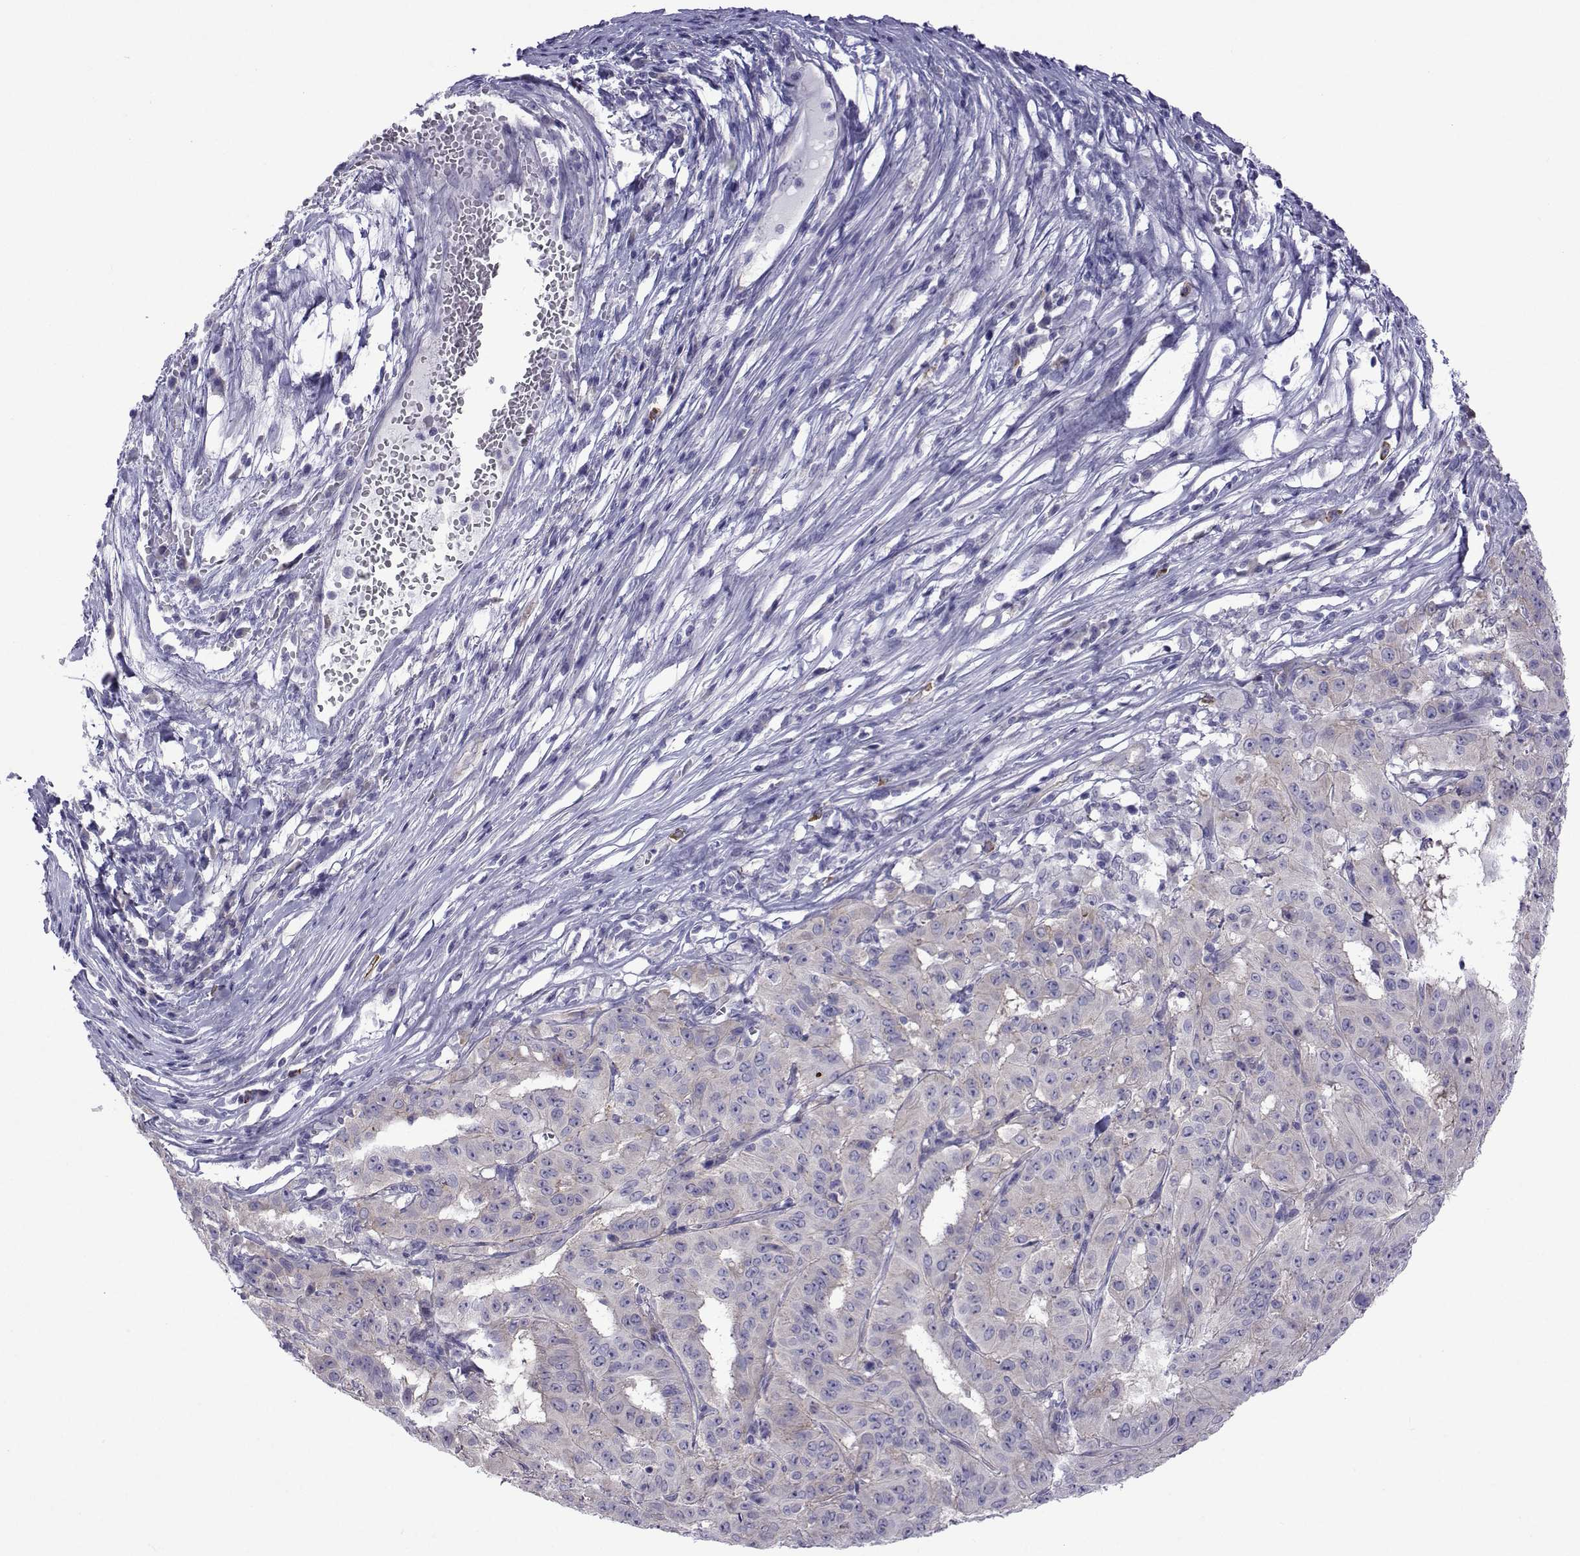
{"staining": {"intensity": "weak", "quantity": "<25%", "location": "cytoplasmic/membranous"}, "tissue": "pancreatic cancer", "cell_type": "Tumor cells", "image_type": "cancer", "snomed": [{"axis": "morphology", "description": "Adenocarcinoma, NOS"}, {"axis": "topography", "description": "Pancreas"}], "caption": "Tumor cells show no significant positivity in adenocarcinoma (pancreatic).", "gene": "COL22A1", "patient": {"sex": "male", "age": 63}}